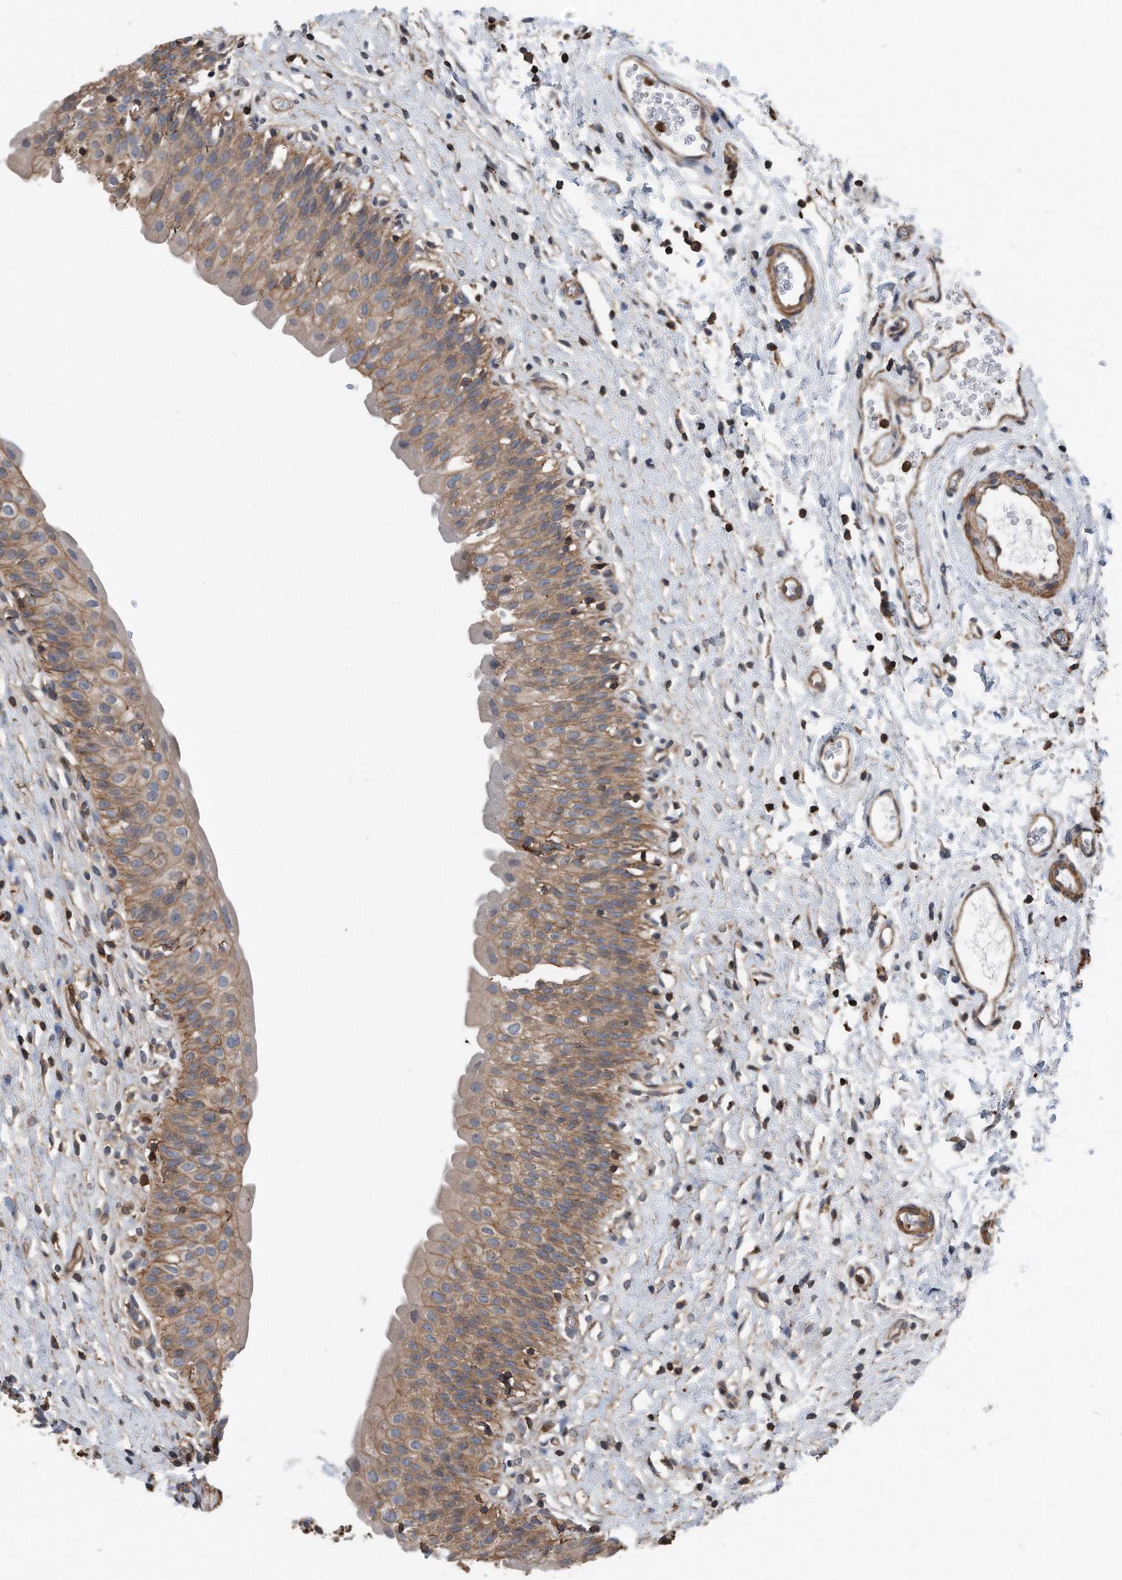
{"staining": {"intensity": "moderate", "quantity": ">75%", "location": "cytoplasmic/membranous"}, "tissue": "urinary bladder", "cell_type": "Urothelial cells", "image_type": "normal", "snomed": [{"axis": "morphology", "description": "Normal tissue, NOS"}, {"axis": "topography", "description": "Urinary bladder"}], "caption": "Benign urinary bladder was stained to show a protein in brown. There is medium levels of moderate cytoplasmic/membranous positivity in about >75% of urothelial cells. Using DAB (brown) and hematoxylin (blue) stains, captured at high magnification using brightfield microscopy.", "gene": "RSPO3", "patient": {"sex": "male", "age": 51}}